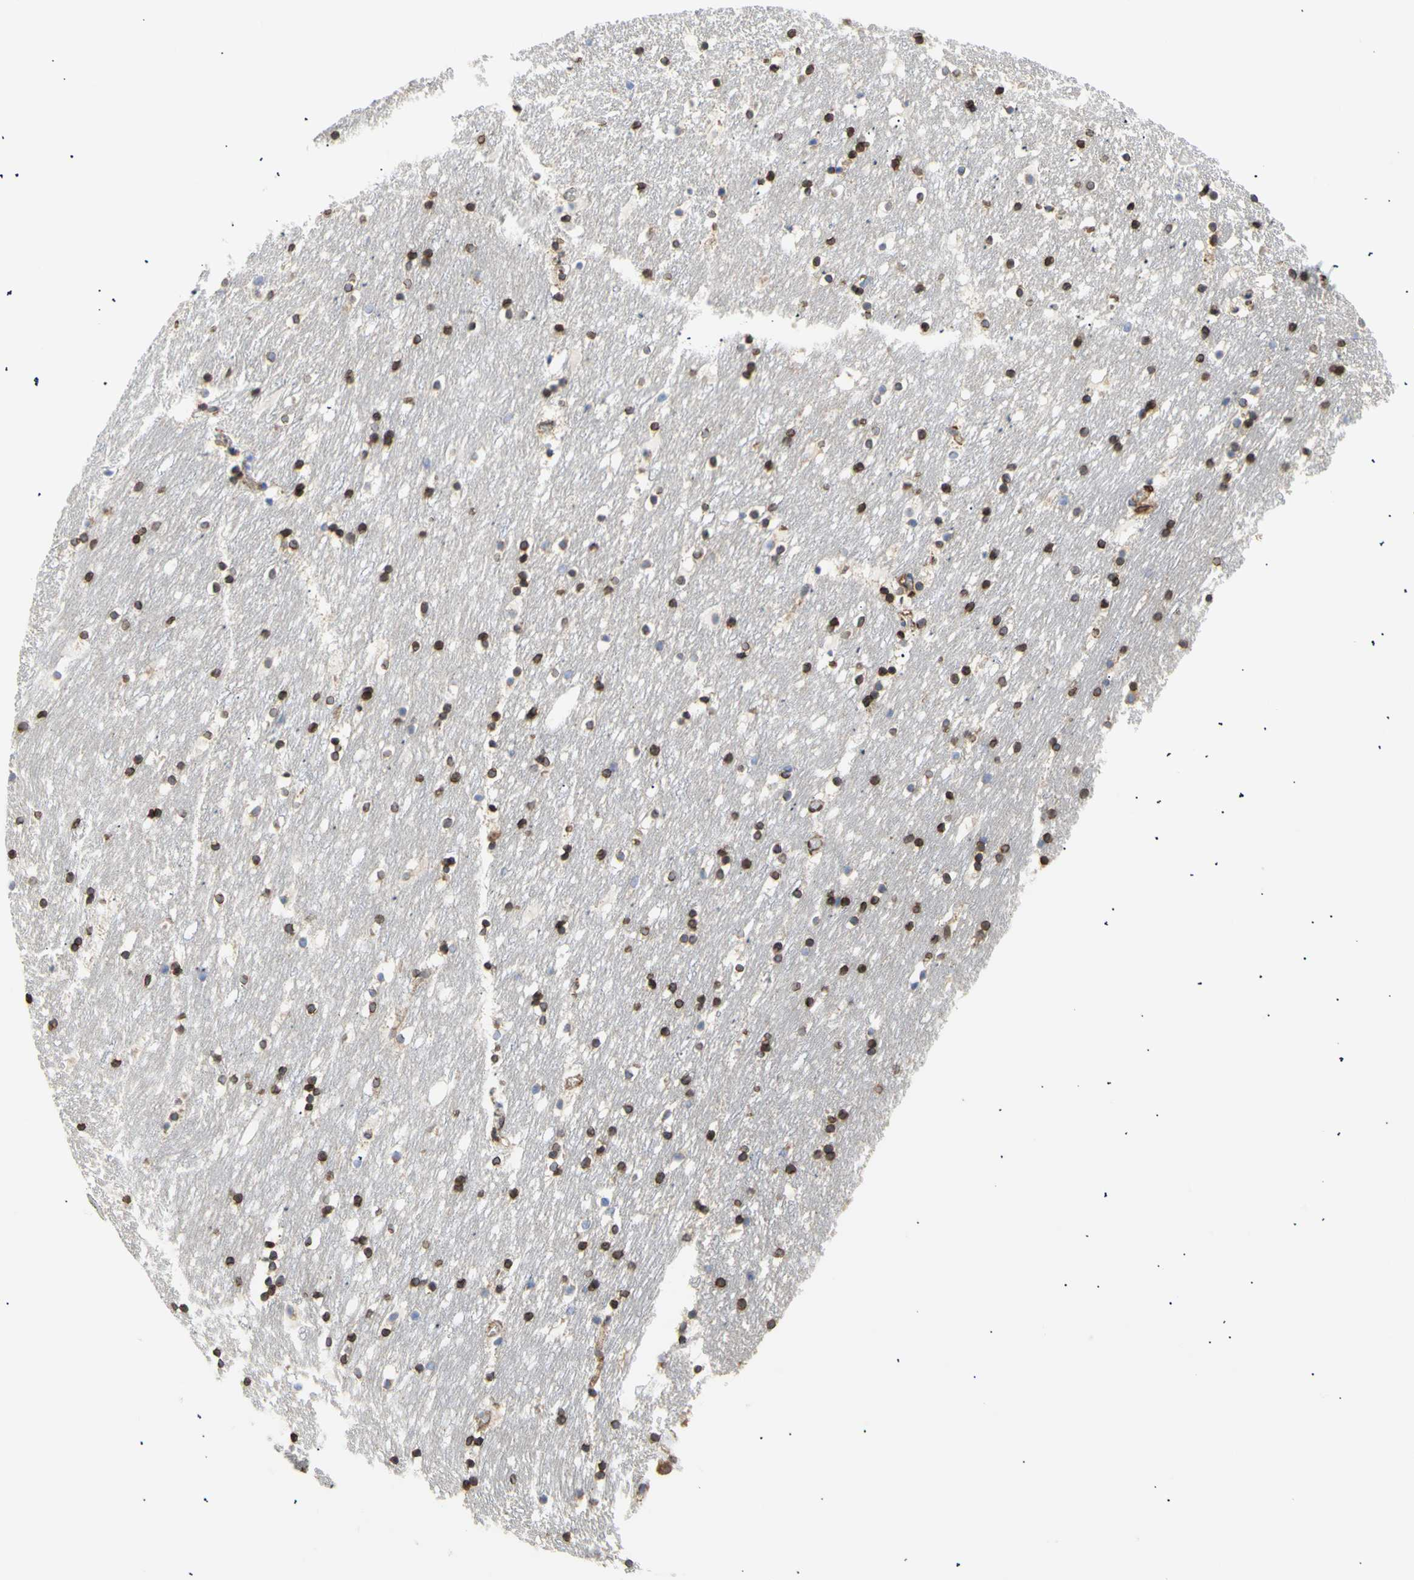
{"staining": {"intensity": "strong", "quantity": ">75%", "location": "cytoplasmic/membranous,nuclear"}, "tissue": "caudate", "cell_type": "Glial cells", "image_type": "normal", "snomed": [{"axis": "morphology", "description": "Normal tissue, NOS"}, {"axis": "topography", "description": "Lateral ventricle wall"}], "caption": "Human caudate stained for a protein (brown) exhibits strong cytoplasmic/membranous,nuclear positive positivity in approximately >75% of glial cells.", "gene": "ERLIN1", "patient": {"sex": "male", "age": 45}}